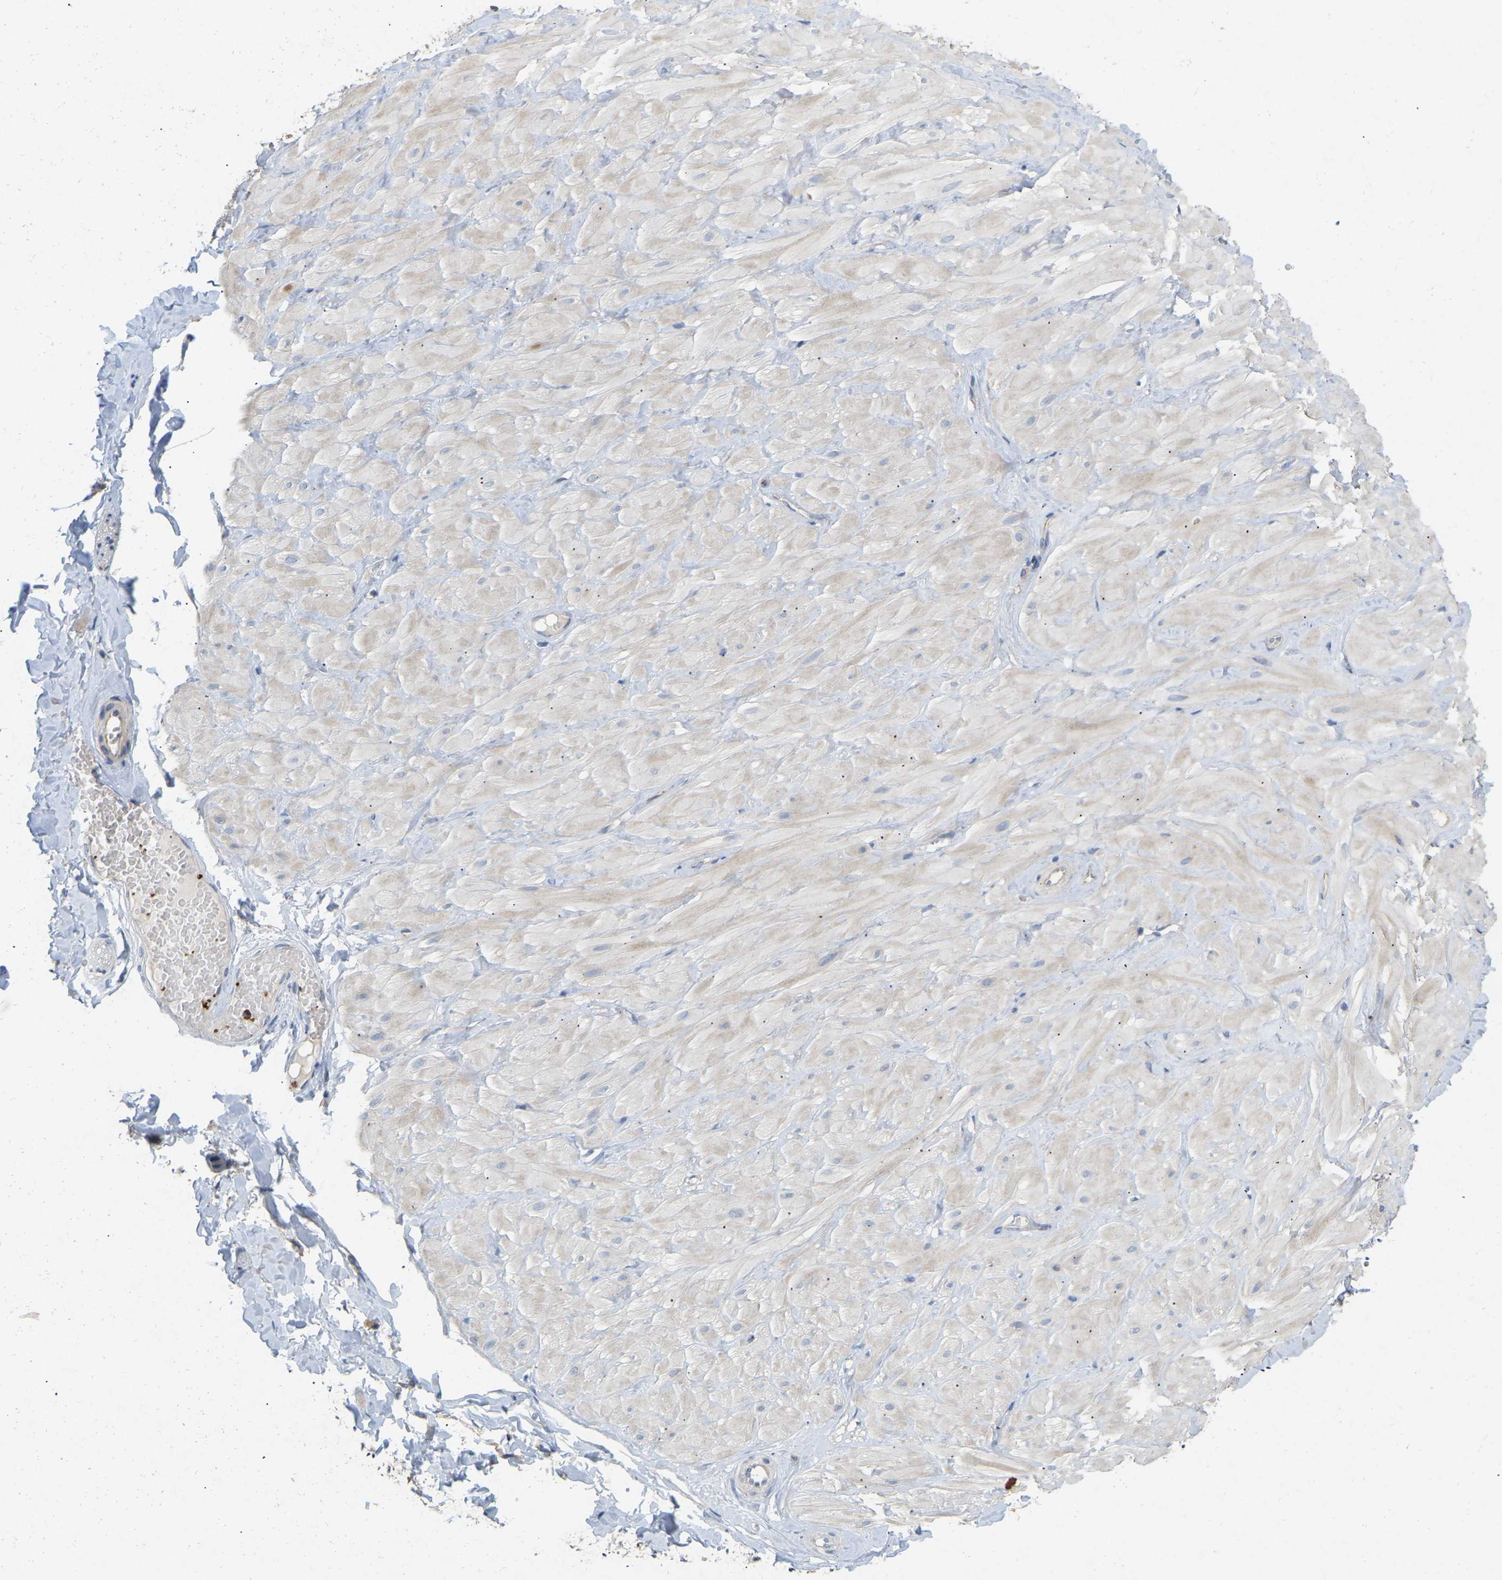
{"staining": {"intensity": "negative", "quantity": "none", "location": "none"}, "tissue": "adipose tissue", "cell_type": "Adipocytes", "image_type": "normal", "snomed": [{"axis": "morphology", "description": "Normal tissue, NOS"}, {"axis": "topography", "description": "Adipose tissue"}, {"axis": "topography", "description": "Vascular tissue"}, {"axis": "topography", "description": "Peripheral nerve tissue"}], "caption": "Immunohistochemistry of unremarkable adipose tissue exhibits no expression in adipocytes. (DAB immunohistochemistry visualized using brightfield microscopy, high magnification).", "gene": "RHEB", "patient": {"sex": "male", "age": 25}}